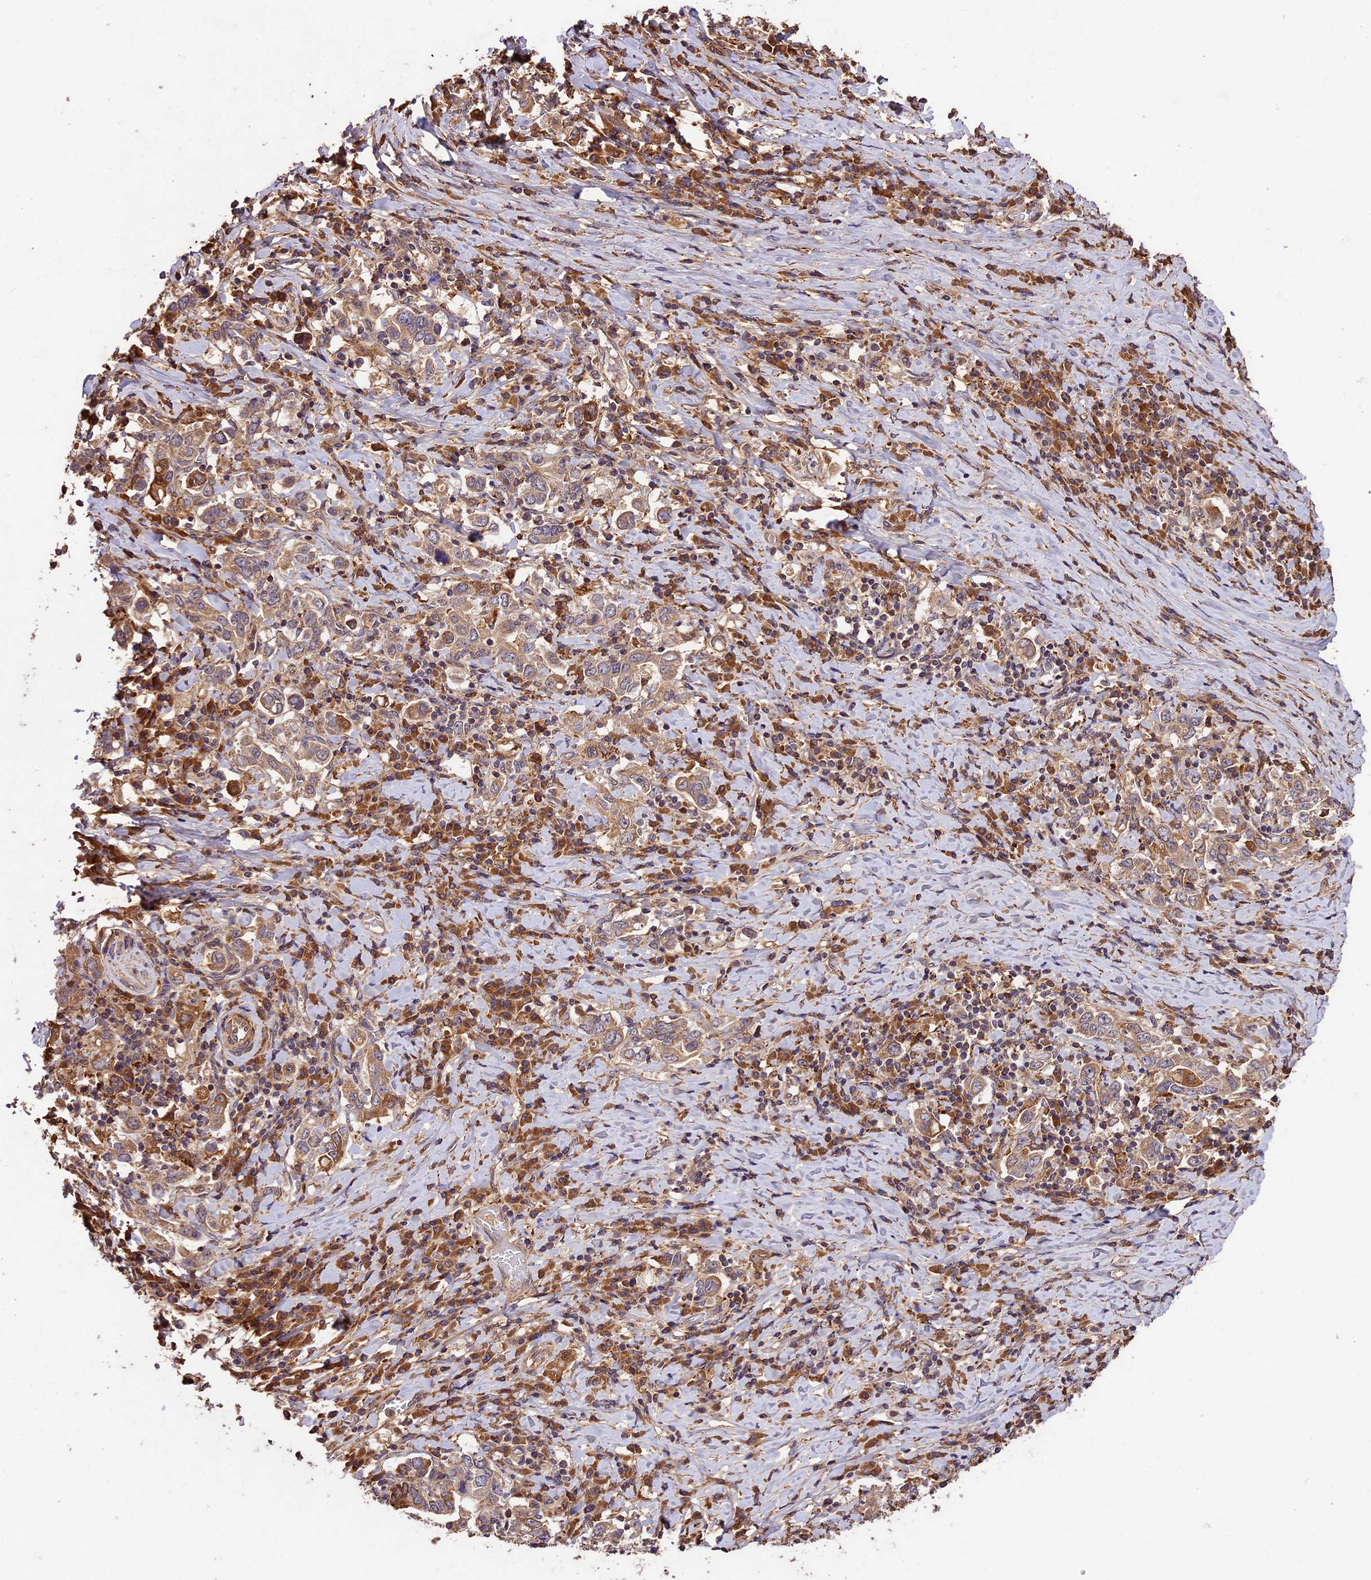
{"staining": {"intensity": "weak", "quantity": ">75%", "location": "cytoplasmic/membranous"}, "tissue": "stomach cancer", "cell_type": "Tumor cells", "image_type": "cancer", "snomed": [{"axis": "morphology", "description": "Adenocarcinoma, NOS"}, {"axis": "topography", "description": "Stomach, upper"}, {"axis": "topography", "description": "Stomach"}], "caption": "The image reveals staining of stomach adenocarcinoma, revealing weak cytoplasmic/membranous protein positivity (brown color) within tumor cells. (IHC, brightfield microscopy, high magnification).", "gene": "CRLF1", "patient": {"sex": "male", "age": 62}}